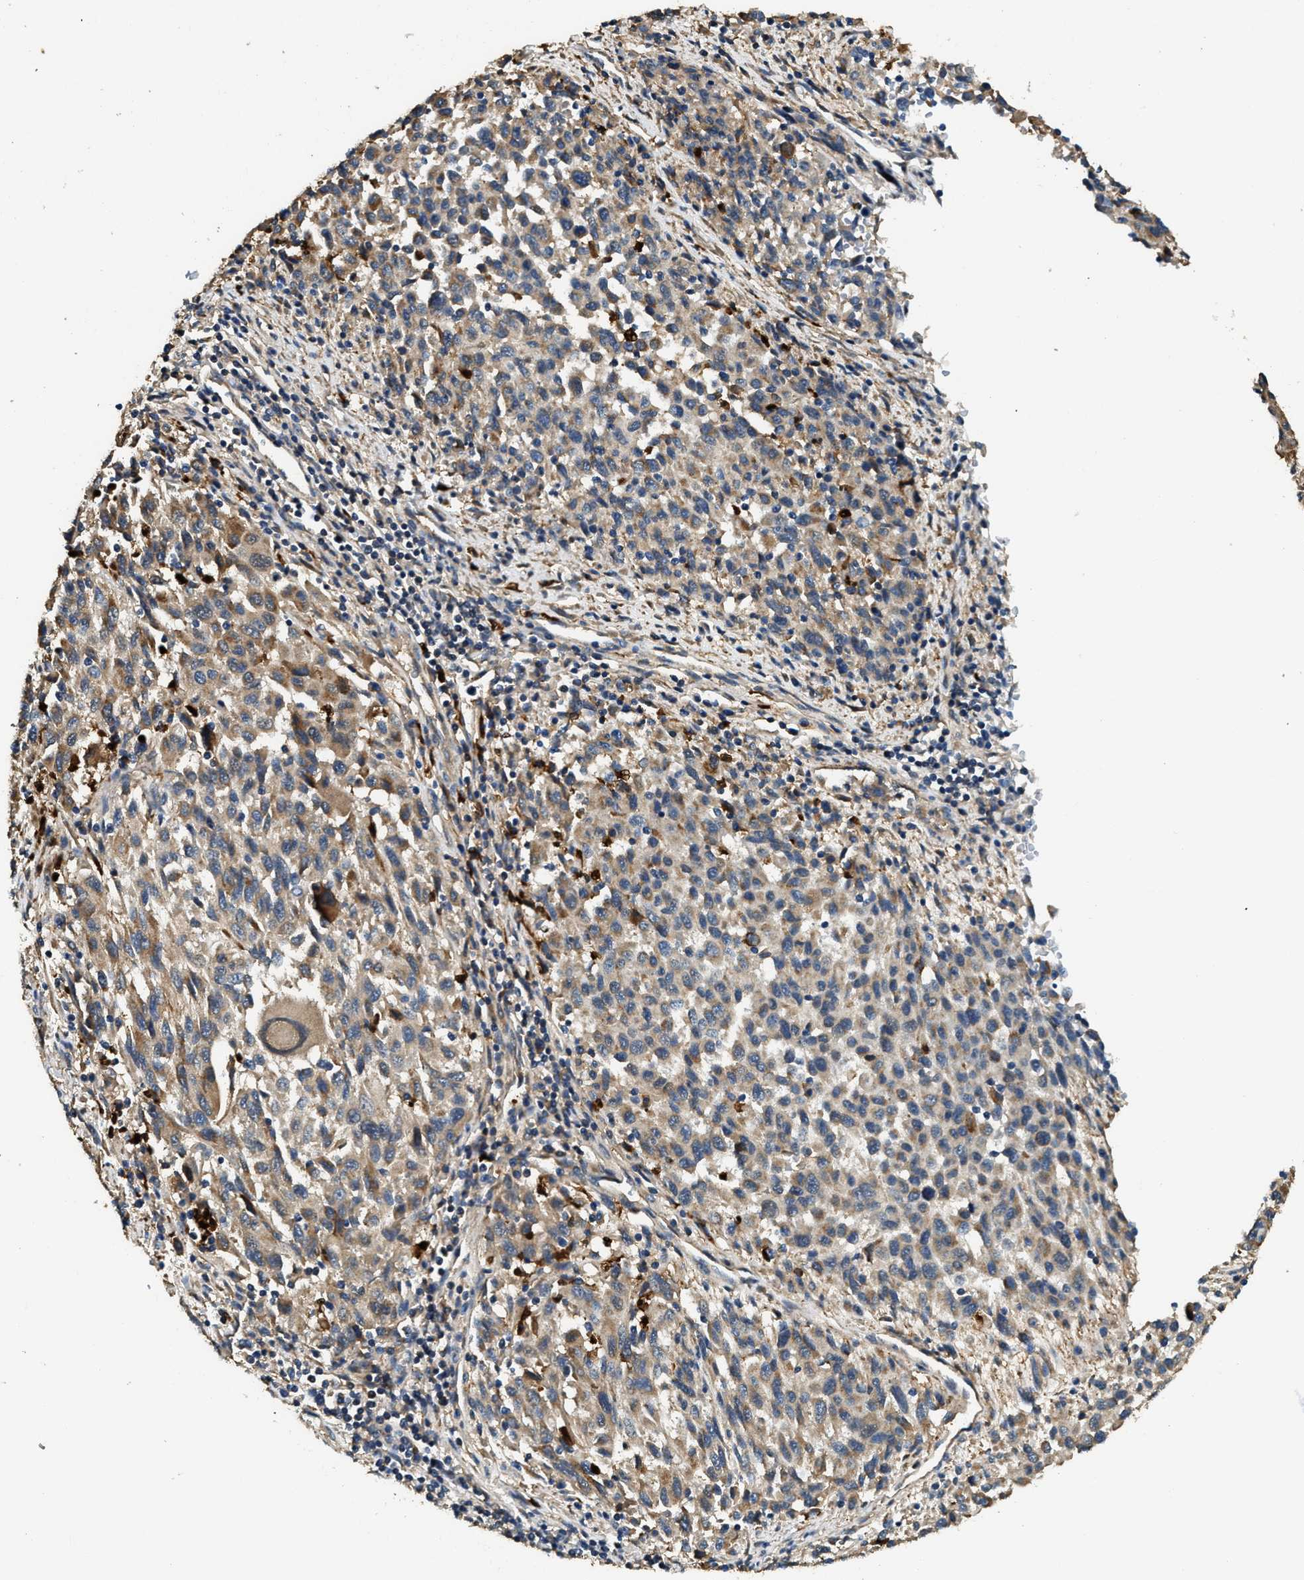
{"staining": {"intensity": "moderate", "quantity": ">75%", "location": "cytoplasmic/membranous"}, "tissue": "melanoma", "cell_type": "Tumor cells", "image_type": "cancer", "snomed": [{"axis": "morphology", "description": "Malignant melanoma, Metastatic site"}, {"axis": "topography", "description": "Lymph node"}], "caption": "Melanoma stained with a protein marker reveals moderate staining in tumor cells.", "gene": "ANXA3", "patient": {"sex": "male", "age": 61}}